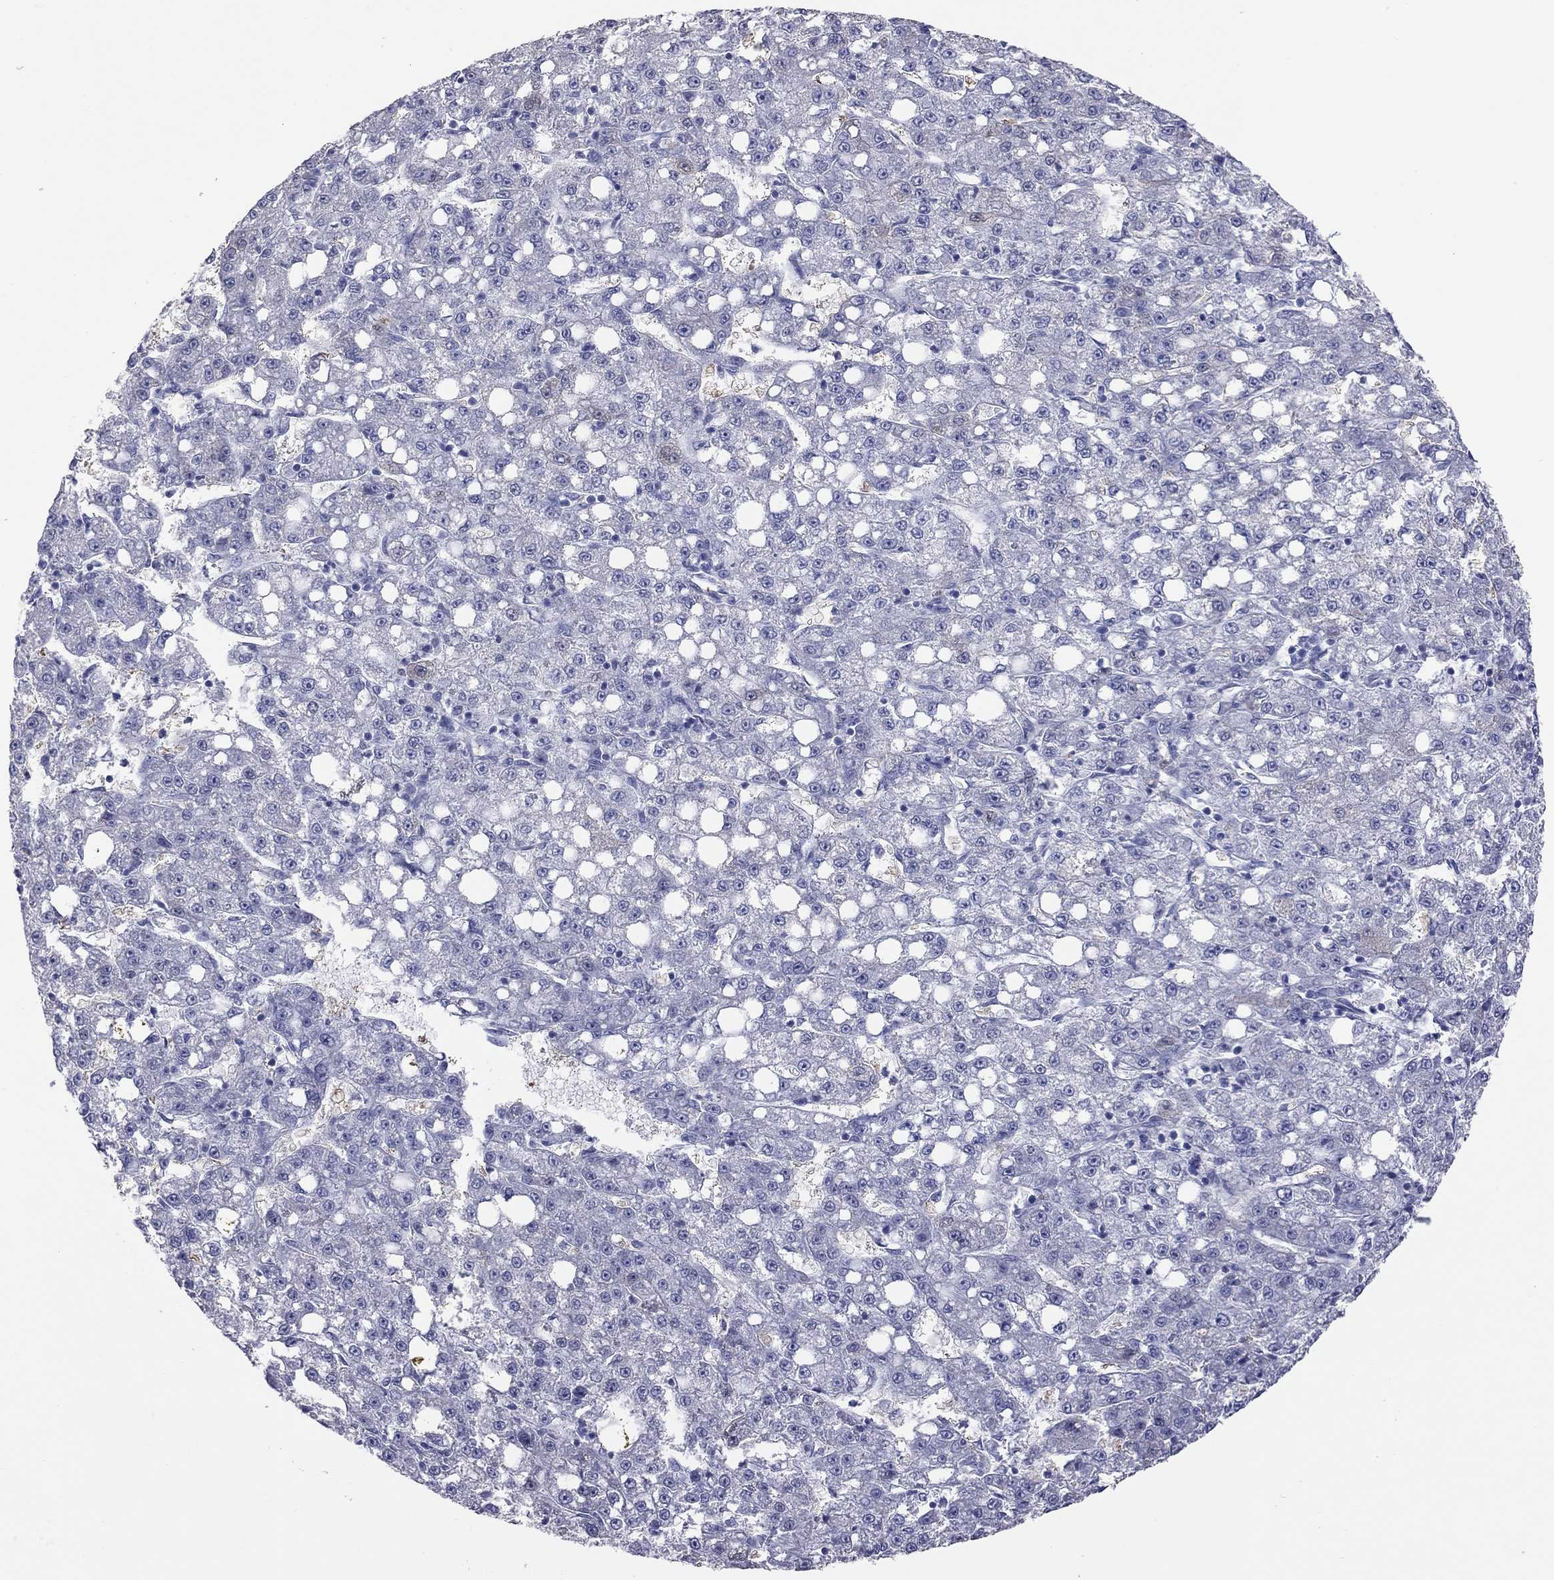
{"staining": {"intensity": "negative", "quantity": "none", "location": "none"}, "tissue": "liver cancer", "cell_type": "Tumor cells", "image_type": "cancer", "snomed": [{"axis": "morphology", "description": "Carcinoma, Hepatocellular, NOS"}, {"axis": "topography", "description": "Liver"}], "caption": "An immunohistochemistry micrograph of hepatocellular carcinoma (liver) is shown. There is no staining in tumor cells of hepatocellular carcinoma (liver).", "gene": "HYLS1", "patient": {"sex": "female", "age": 65}}